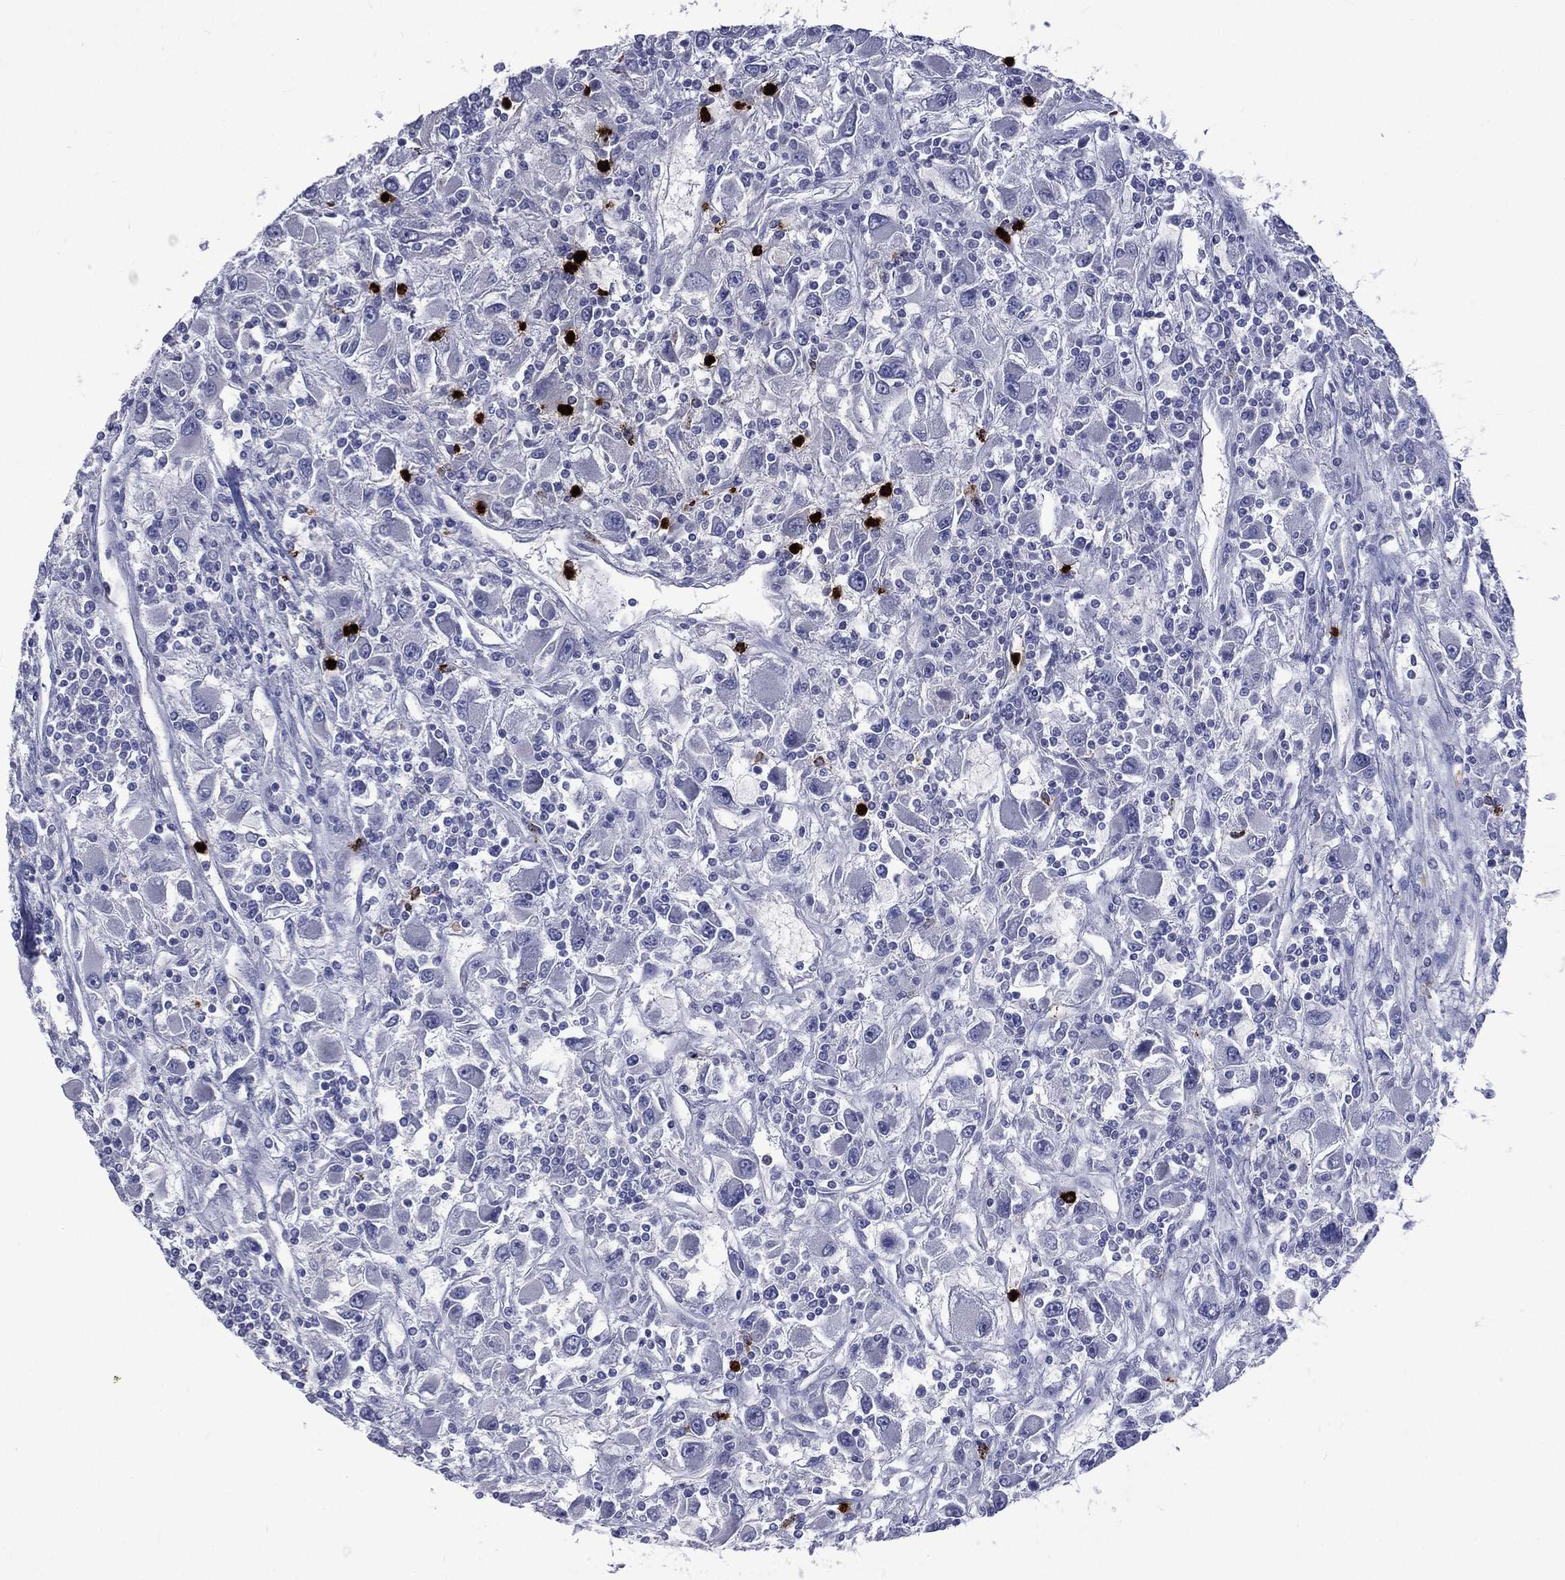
{"staining": {"intensity": "negative", "quantity": "none", "location": "none"}, "tissue": "renal cancer", "cell_type": "Tumor cells", "image_type": "cancer", "snomed": [{"axis": "morphology", "description": "Adenocarcinoma, NOS"}, {"axis": "topography", "description": "Kidney"}], "caption": "Adenocarcinoma (renal) was stained to show a protein in brown. There is no significant expression in tumor cells.", "gene": "ELANE", "patient": {"sex": "female", "age": 67}}